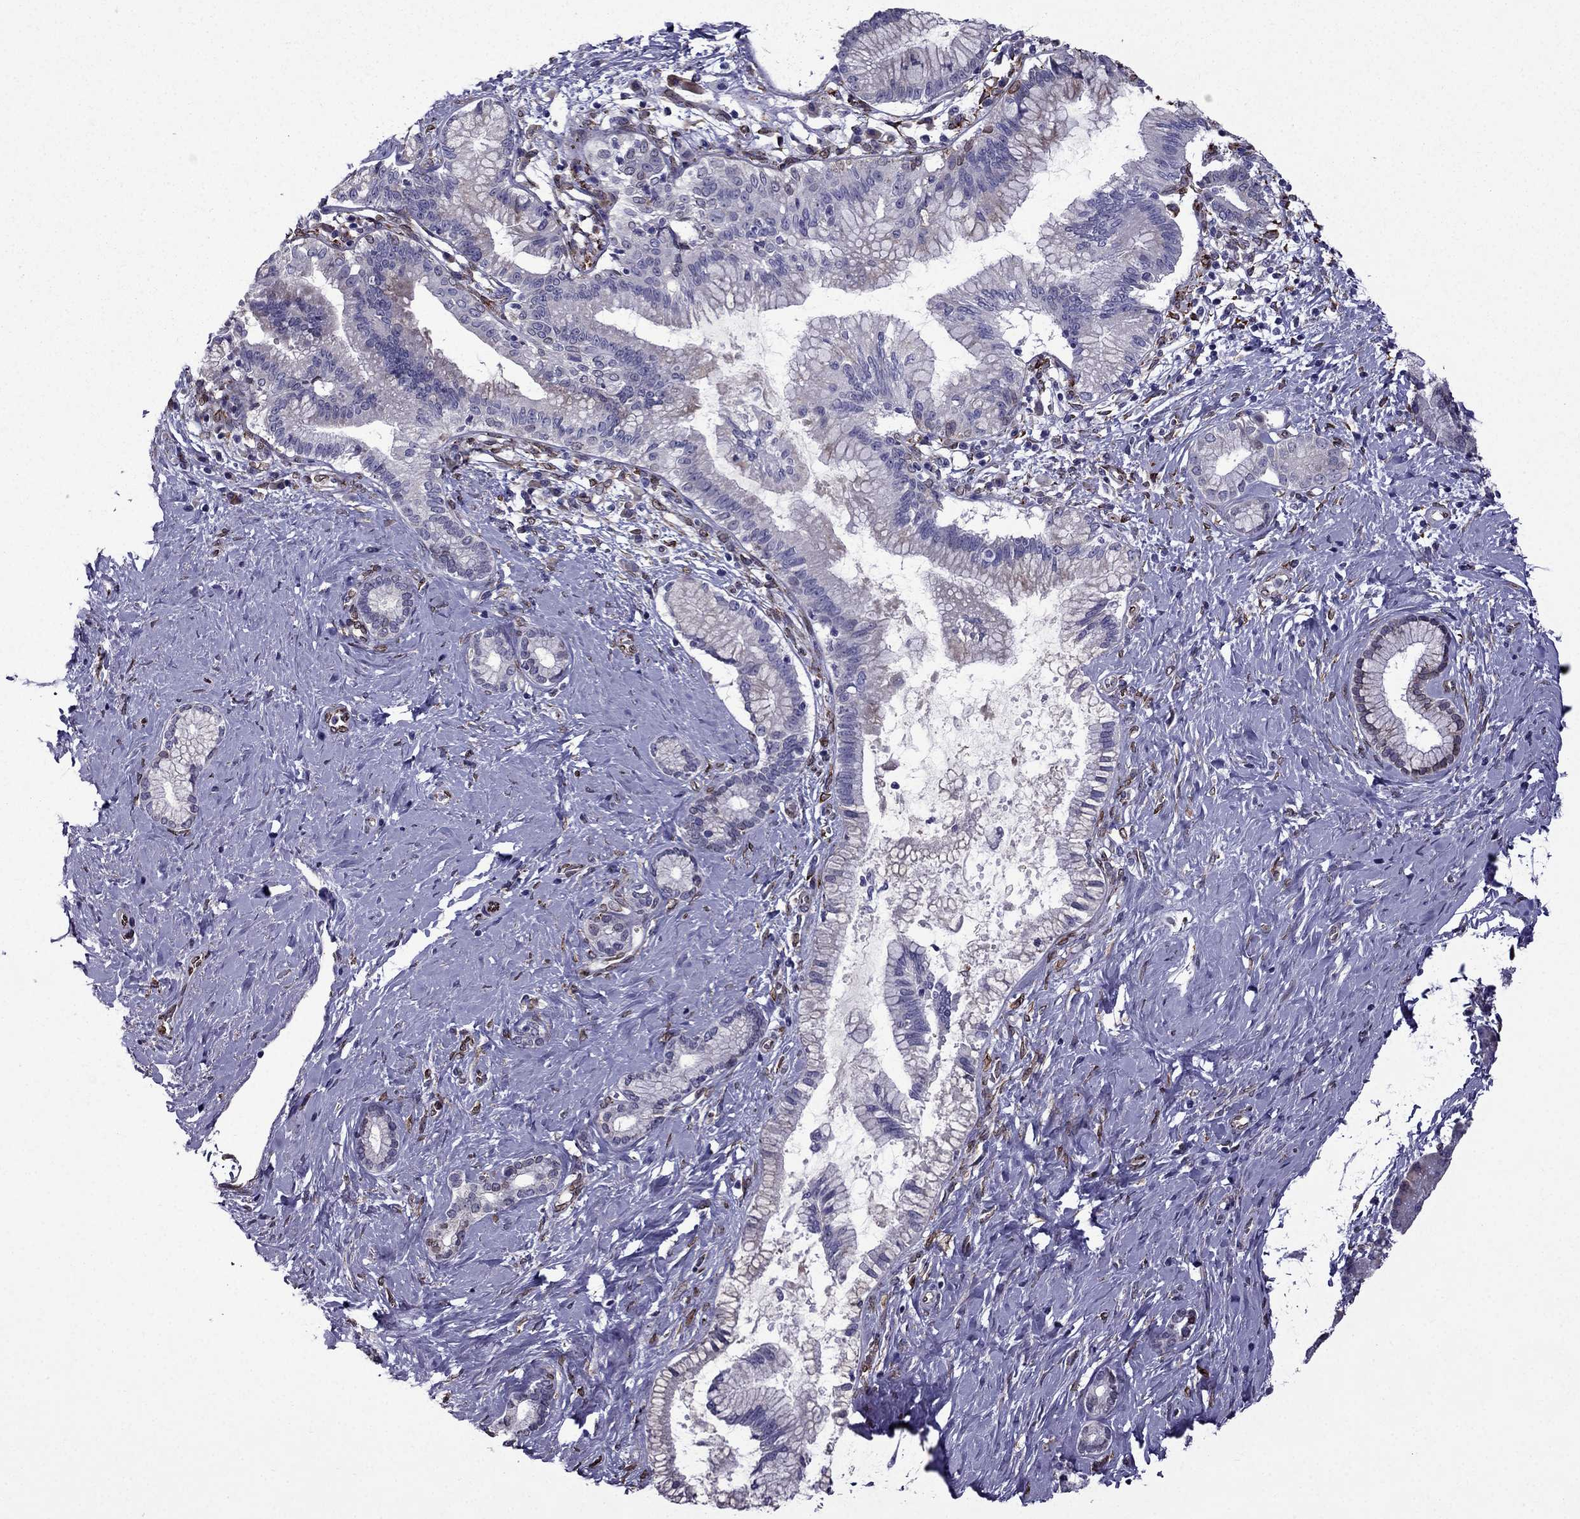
{"staining": {"intensity": "negative", "quantity": "none", "location": "none"}, "tissue": "pancreatic cancer", "cell_type": "Tumor cells", "image_type": "cancer", "snomed": [{"axis": "morphology", "description": "Adenocarcinoma, NOS"}, {"axis": "topography", "description": "Pancreas"}], "caption": "Immunohistochemical staining of human pancreatic adenocarcinoma displays no significant expression in tumor cells.", "gene": "IKBIP", "patient": {"sex": "female", "age": 73}}